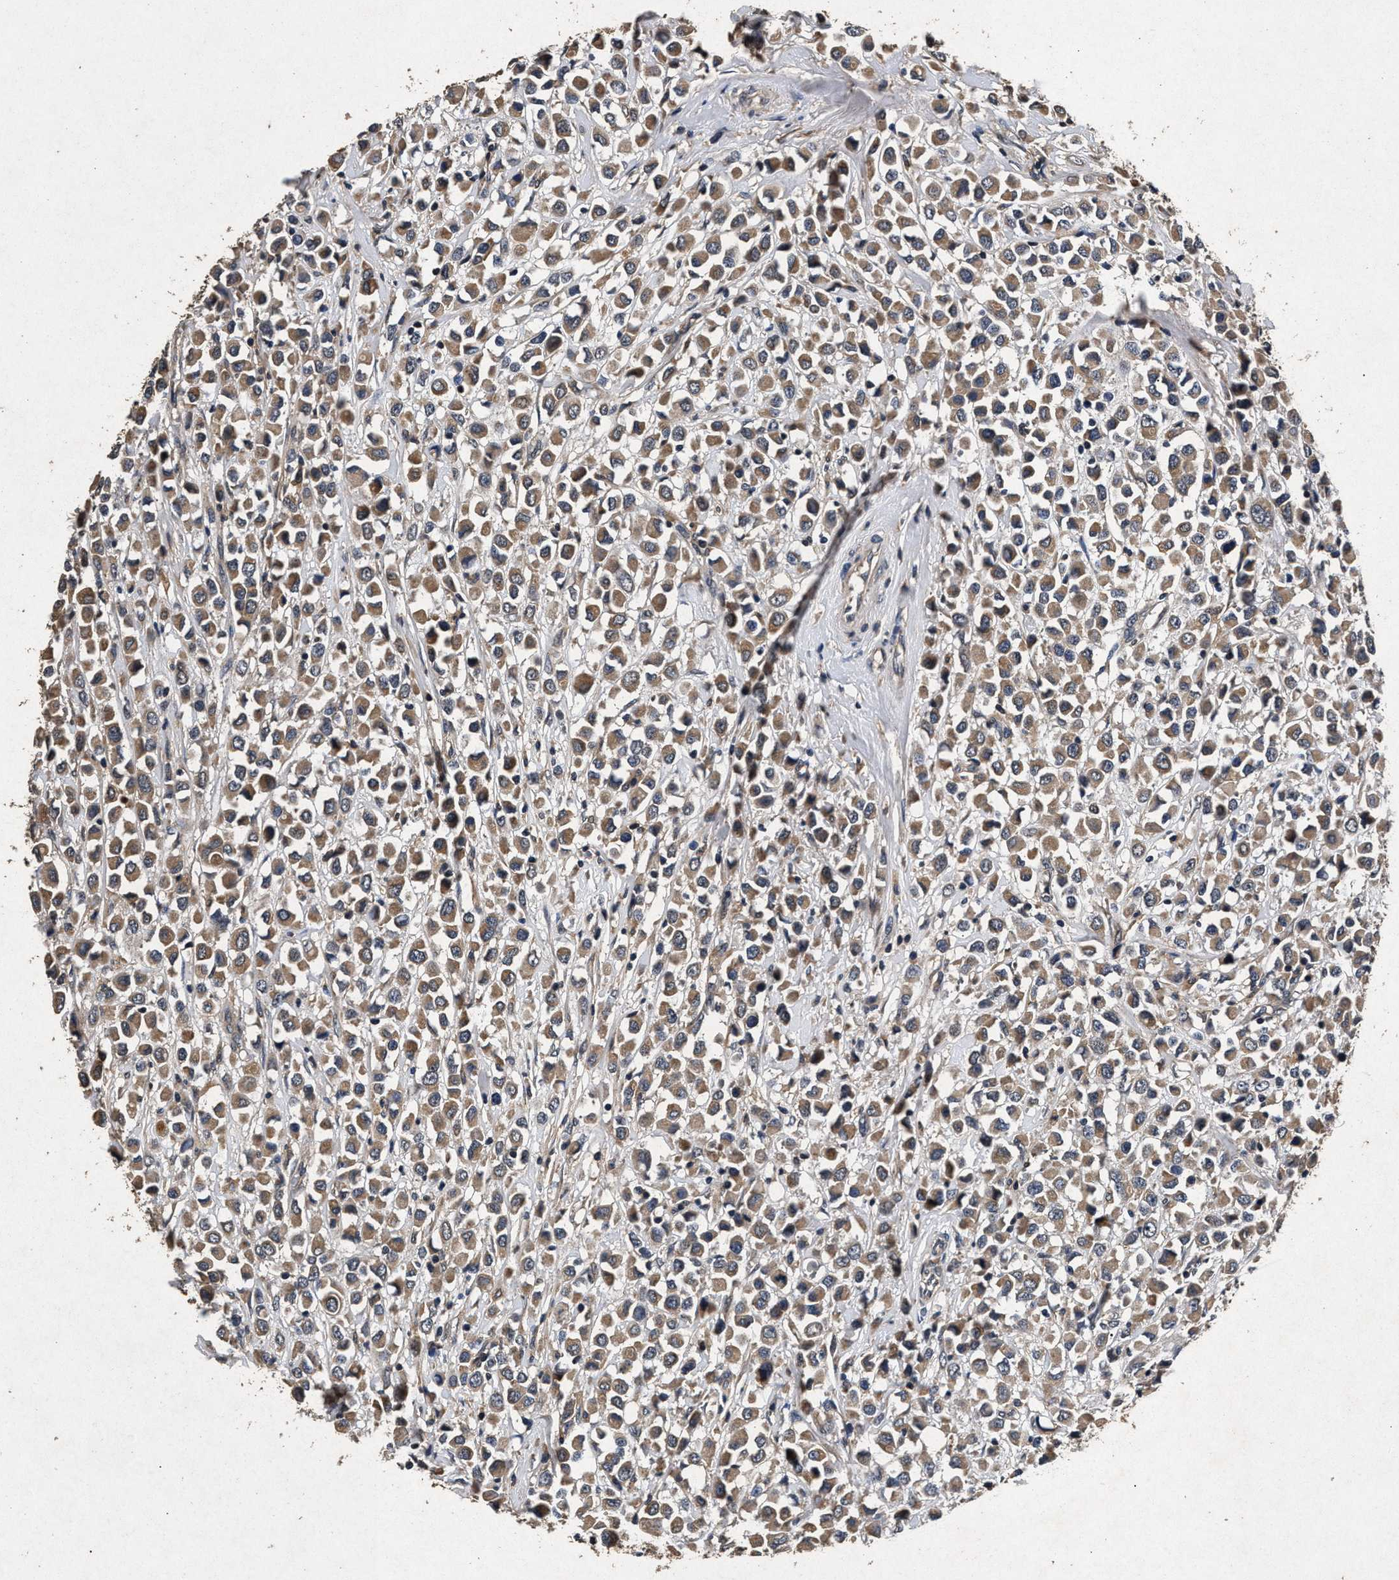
{"staining": {"intensity": "moderate", "quantity": ">75%", "location": "cytoplasmic/membranous"}, "tissue": "breast cancer", "cell_type": "Tumor cells", "image_type": "cancer", "snomed": [{"axis": "morphology", "description": "Duct carcinoma"}, {"axis": "topography", "description": "Breast"}], "caption": "Tumor cells show medium levels of moderate cytoplasmic/membranous positivity in about >75% of cells in human breast cancer. Nuclei are stained in blue.", "gene": "PPP1CC", "patient": {"sex": "female", "age": 61}}